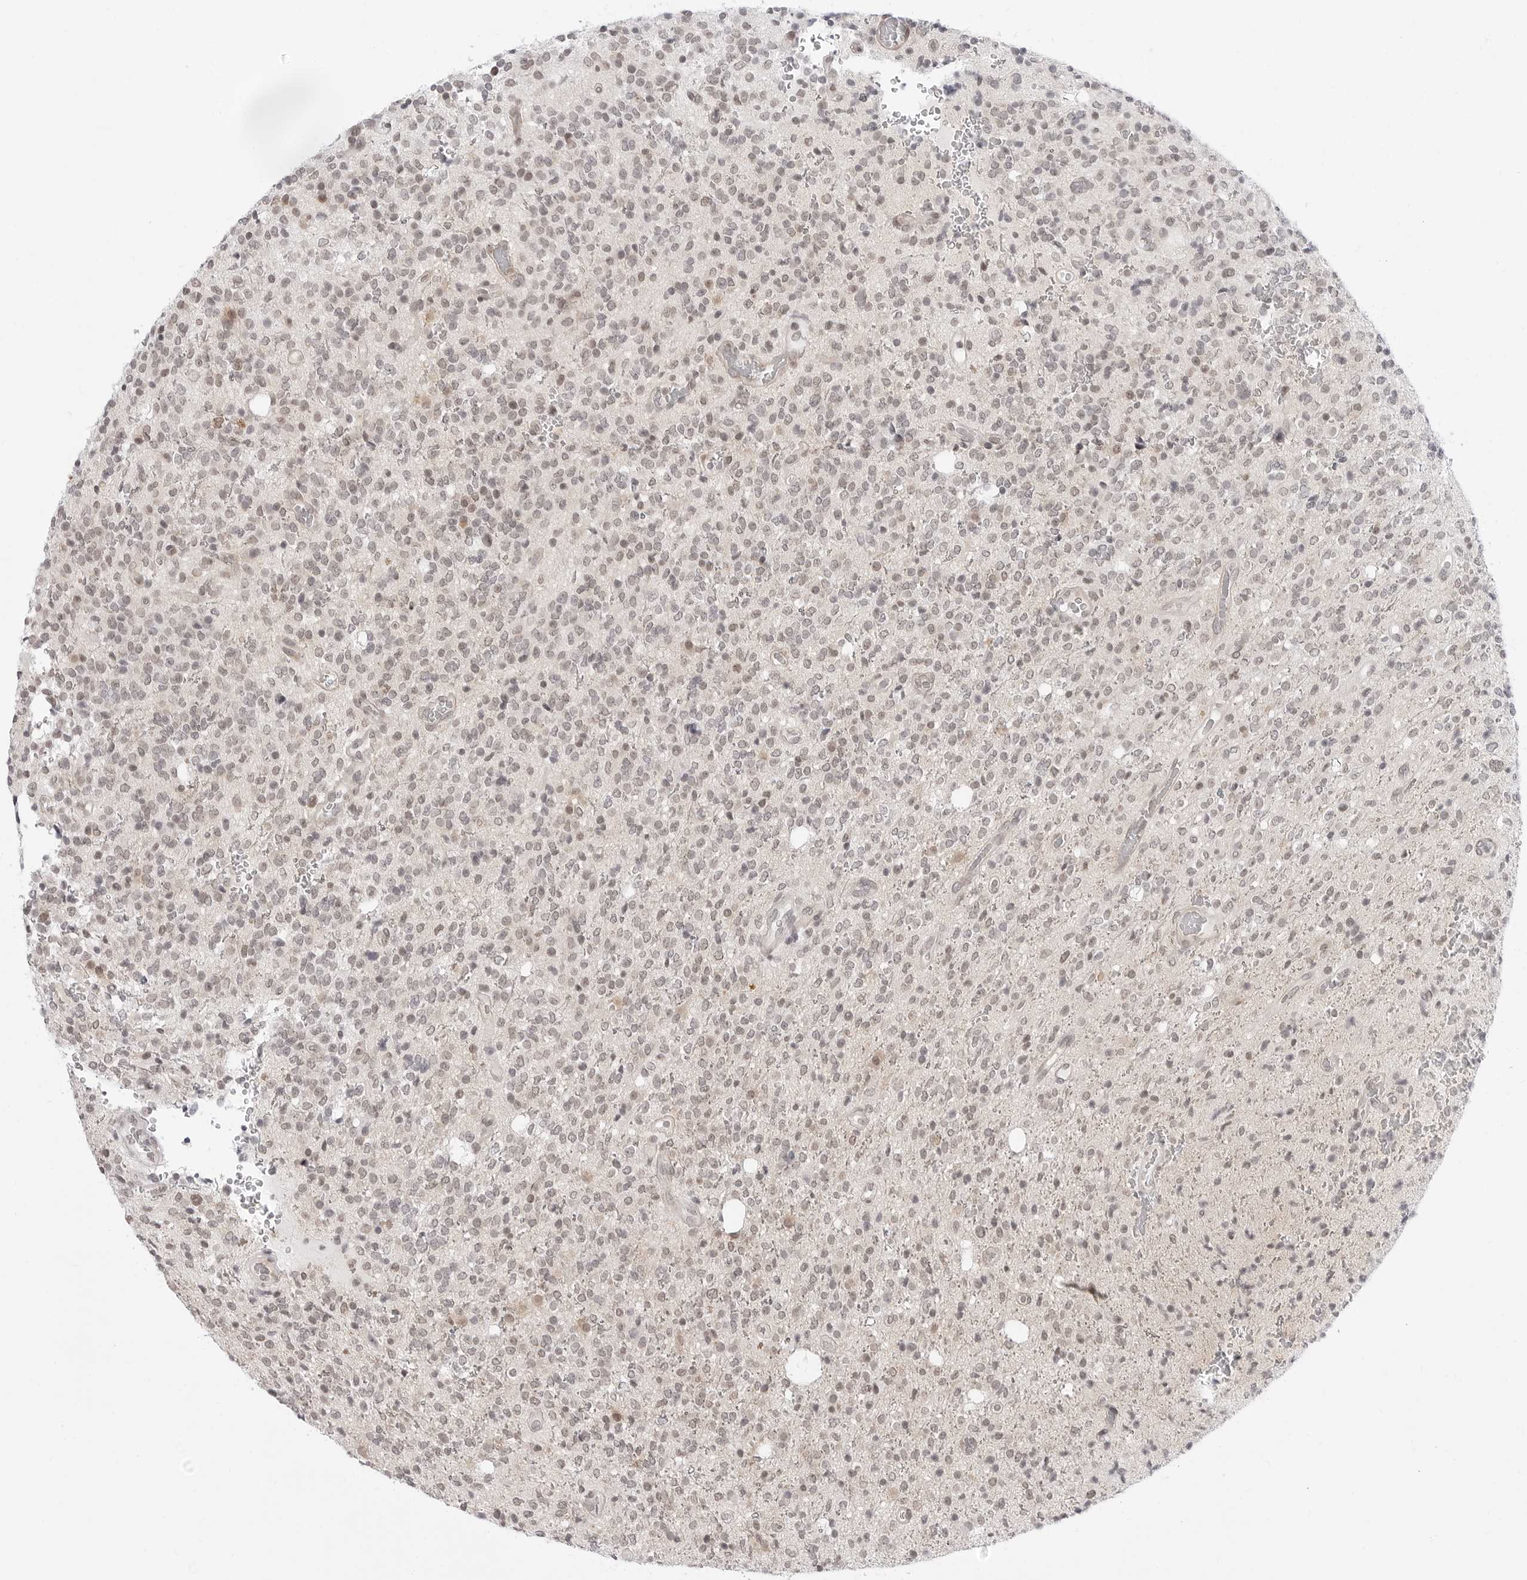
{"staining": {"intensity": "weak", "quantity": "<25%", "location": "nuclear"}, "tissue": "glioma", "cell_type": "Tumor cells", "image_type": "cancer", "snomed": [{"axis": "morphology", "description": "Glioma, malignant, High grade"}, {"axis": "topography", "description": "Brain"}], "caption": "Tumor cells show no significant protein positivity in glioma. Nuclei are stained in blue.", "gene": "PPP2R5C", "patient": {"sex": "male", "age": 34}}